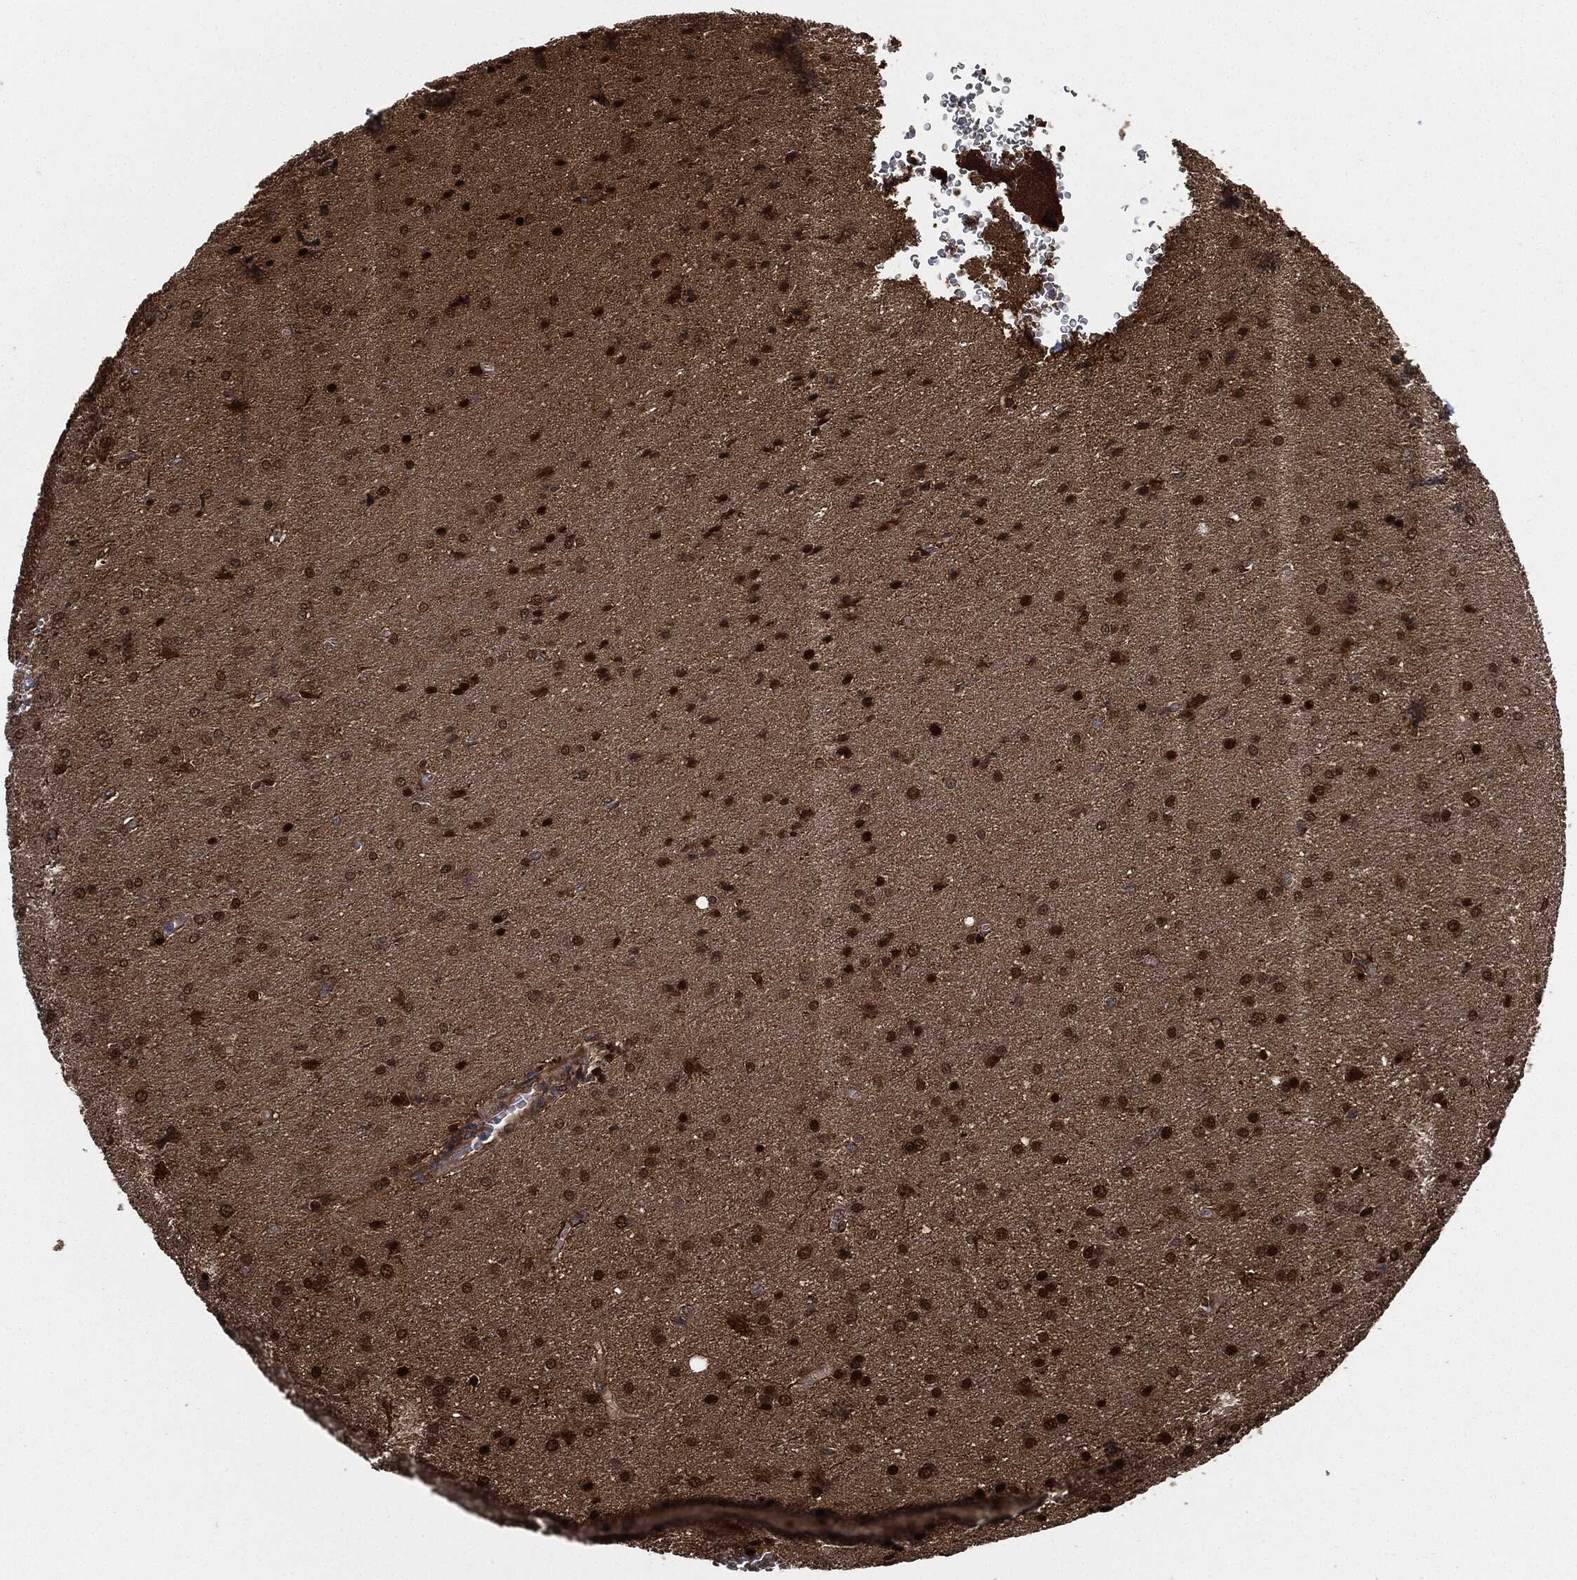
{"staining": {"intensity": "strong", "quantity": ">75%", "location": "cytoplasmic/membranous,nuclear"}, "tissue": "glioma", "cell_type": "Tumor cells", "image_type": "cancer", "snomed": [{"axis": "morphology", "description": "Glioma, malignant, Low grade"}, {"axis": "topography", "description": "Brain"}], "caption": "IHC staining of malignant low-grade glioma, which exhibits high levels of strong cytoplasmic/membranous and nuclear expression in approximately >75% of tumor cells indicating strong cytoplasmic/membranous and nuclear protein expression. The staining was performed using DAB (brown) for protein detection and nuclei were counterstained in hematoxylin (blue).", "gene": "PRDX2", "patient": {"sex": "female", "age": 32}}